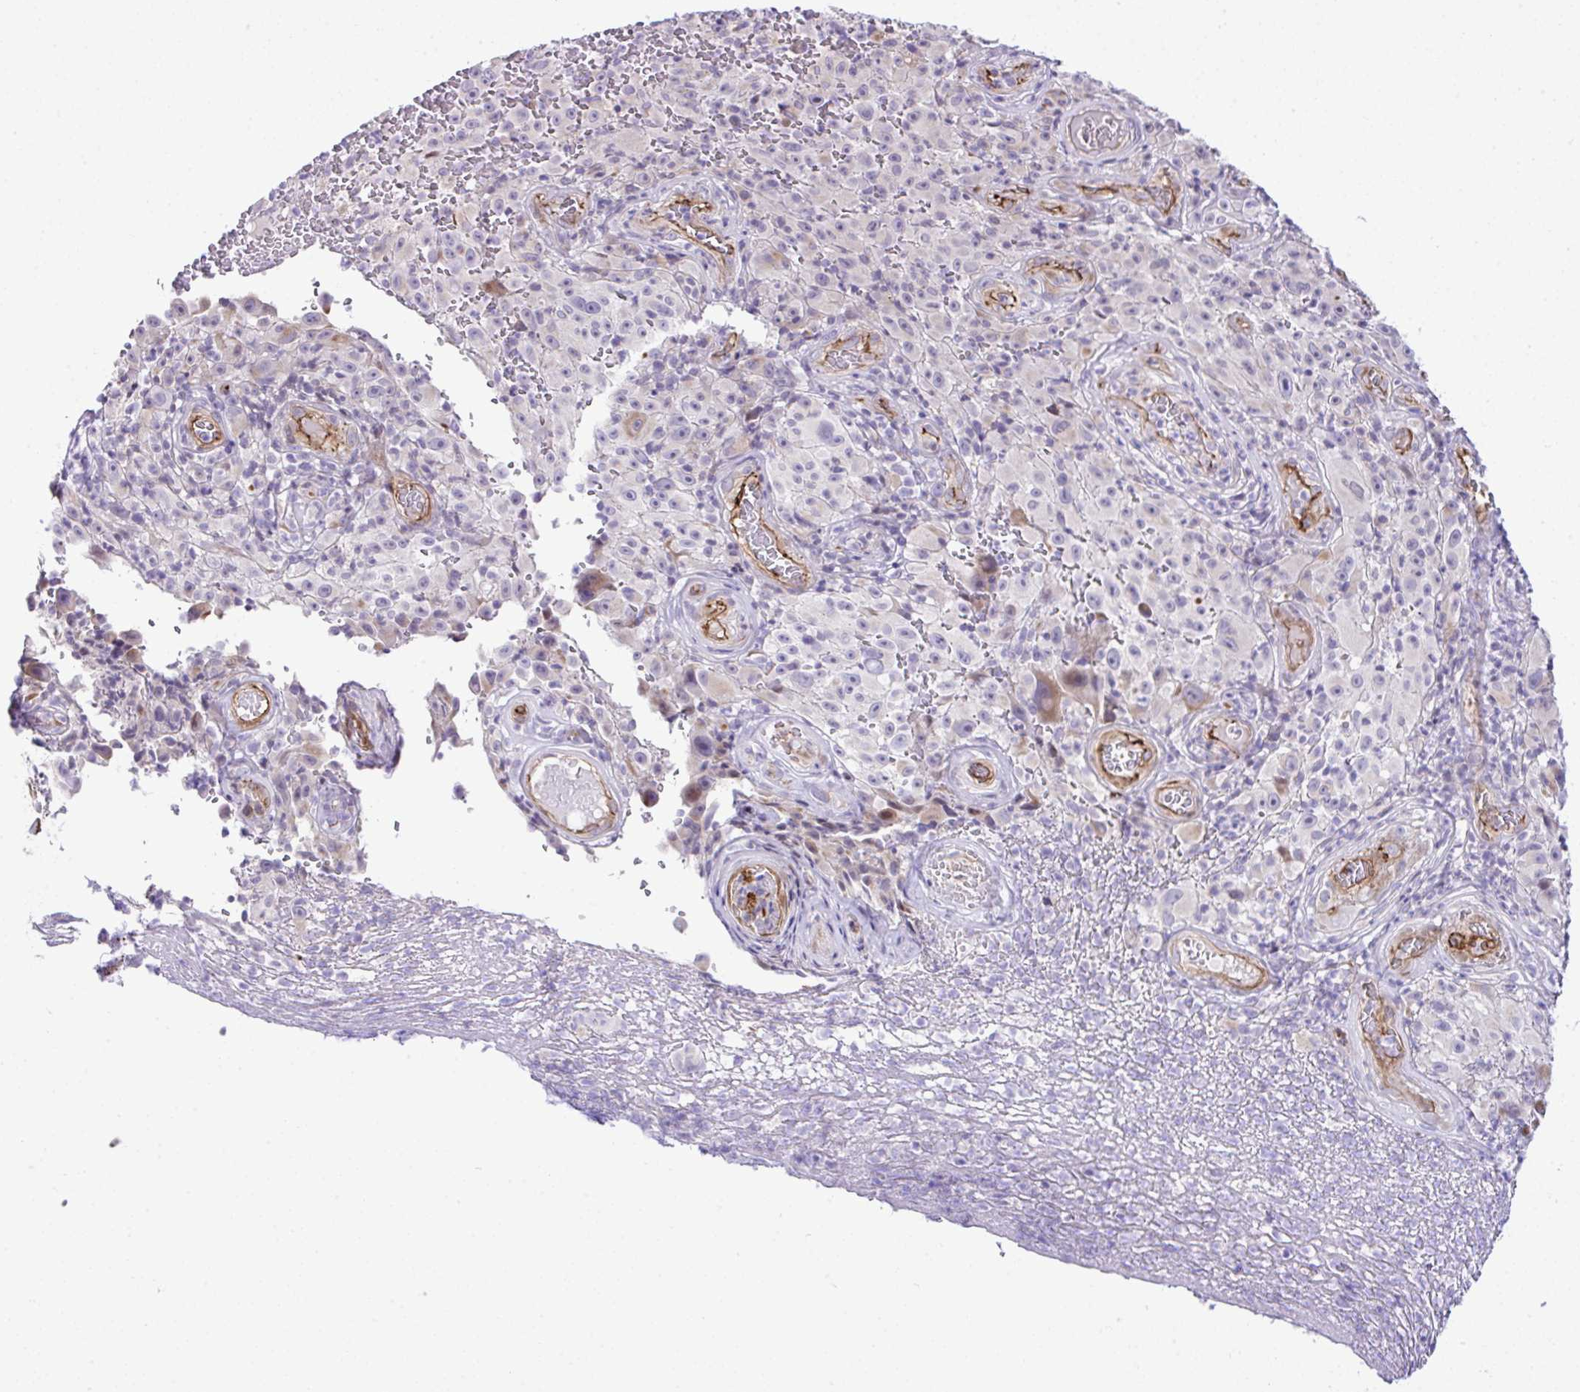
{"staining": {"intensity": "negative", "quantity": "none", "location": "none"}, "tissue": "melanoma", "cell_type": "Tumor cells", "image_type": "cancer", "snomed": [{"axis": "morphology", "description": "Malignant melanoma, NOS"}, {"axis": "topography", "description": "Skin"}], "caption": "Protein analysis of melanoma exhibits no significant staining in tumor cells.", "gene": "FBXO34", "patient": {"sex": "female", "age": 82}}